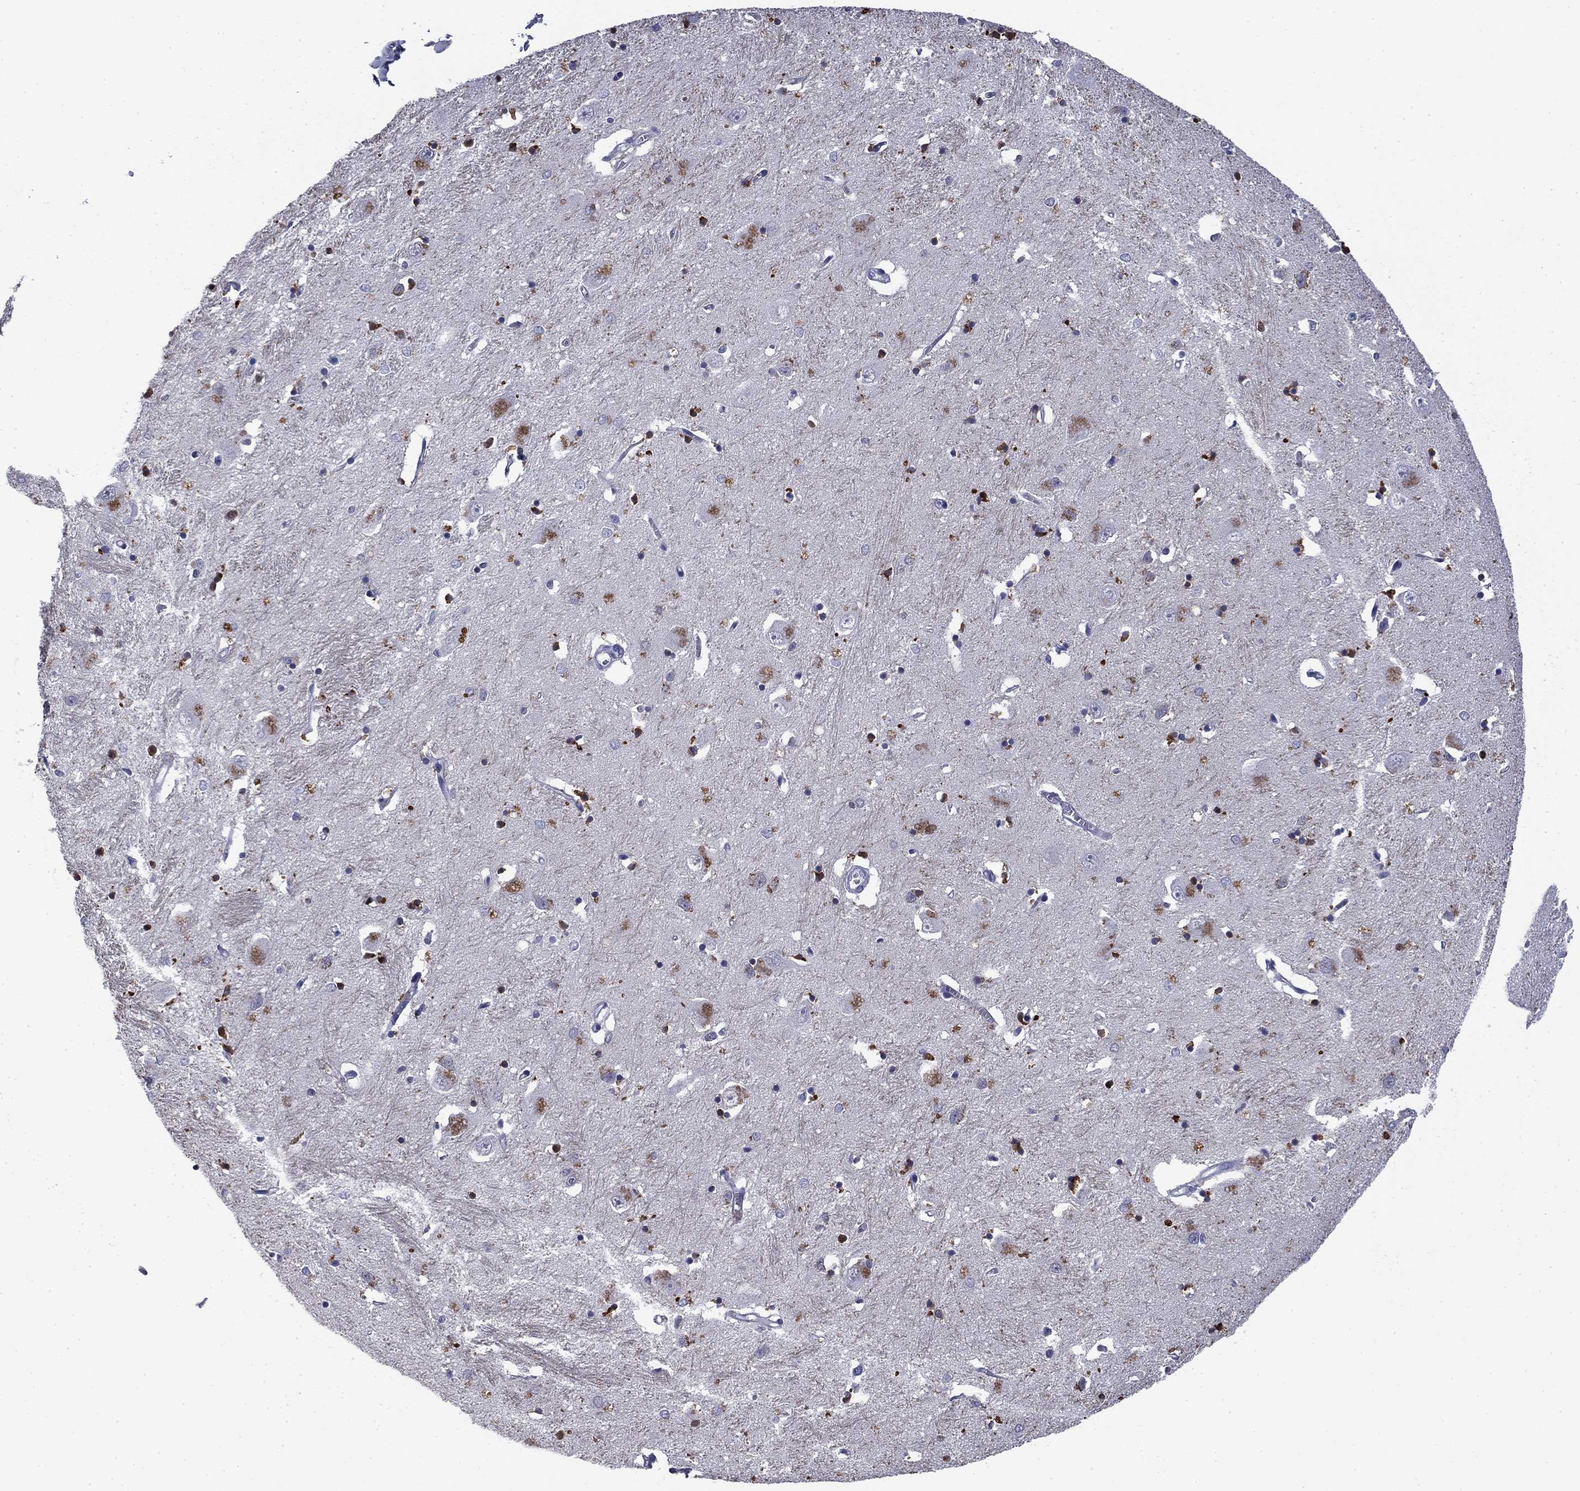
{"staining": {"intensity": "strong", "quantity": "<25%", "location": "cytoplasmic/membranous"}, "tissue": "caudate", "cell_type": "Glial cells", "image_type": "normal", "snomed": [{"axis": "morphology", "description": "Normal tissue, NOS"}, {"axis": "topography", "description": "Lateral ventricle wall"}], "caption": "Immunohistochemistry (IHC) (DAB) staining of unremarkable caudate shows strong cytoplasmic/membranous protein expression in approximately <25% of glial cells. The protein of interest is shown in brown color, while the nuclei are stained blue.", "gene": "BCL2L14", "patient": {"sex": "male", "age": 54}}